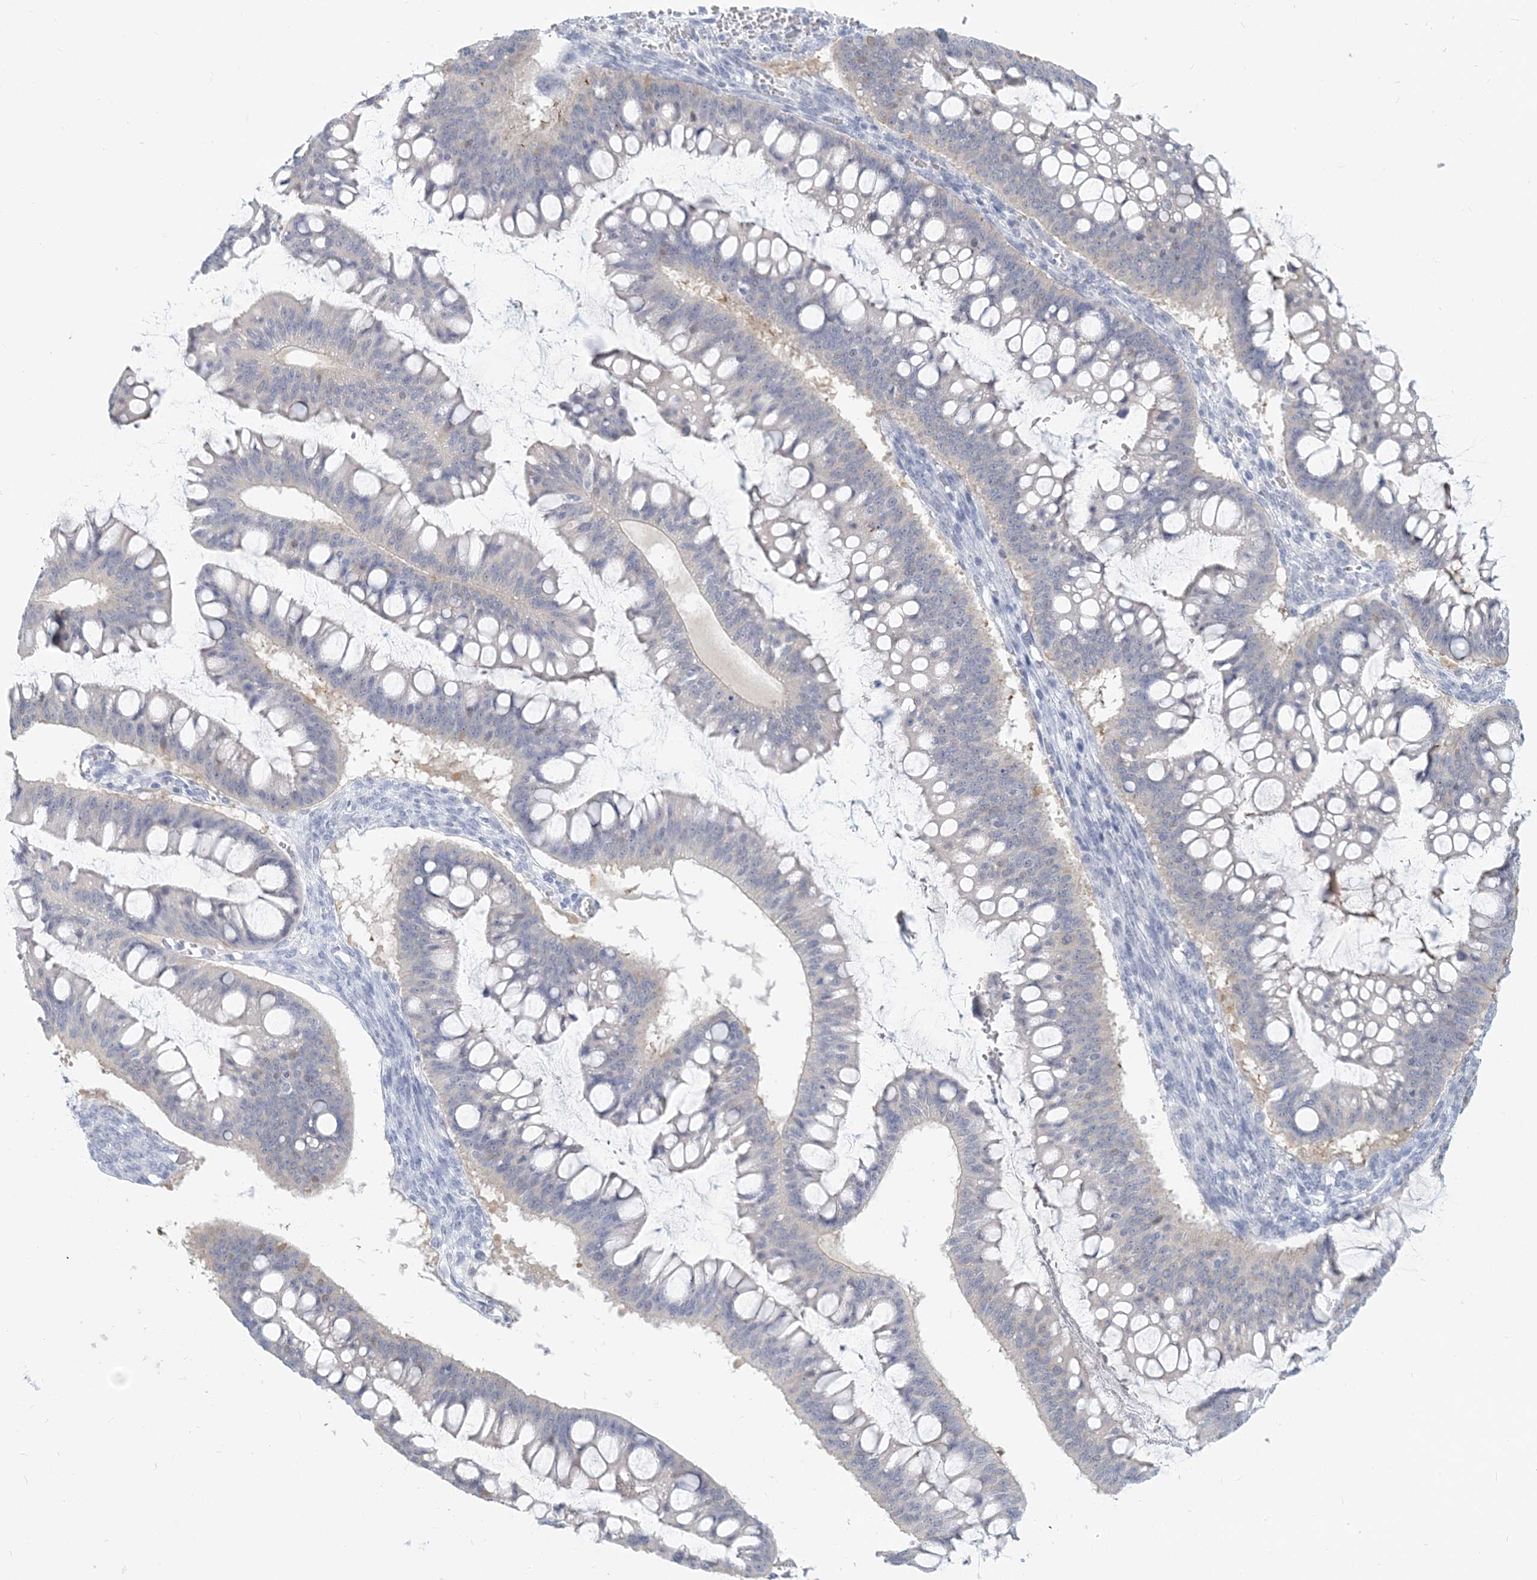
{"staining": {"intensity": "negative", "quantity": "none", "location": "none"}, "tissue": "ovarian cancer", "cell_type": "Tumor cells", "image_type": "cancer", "snomed": [{"axis": "morphology", "description": "Cystadenocarcinoma, mucinous, NOS"}, {"axis": "topography", "description": "Ovary"}], "caption": "The photomicrograph exhibits no significant staining in tumor cells of ovarian cancer (mucinous cystadenocarcinoma).", "gene": "GMPPA", "patient": {"sex": "female", "age": 73}}